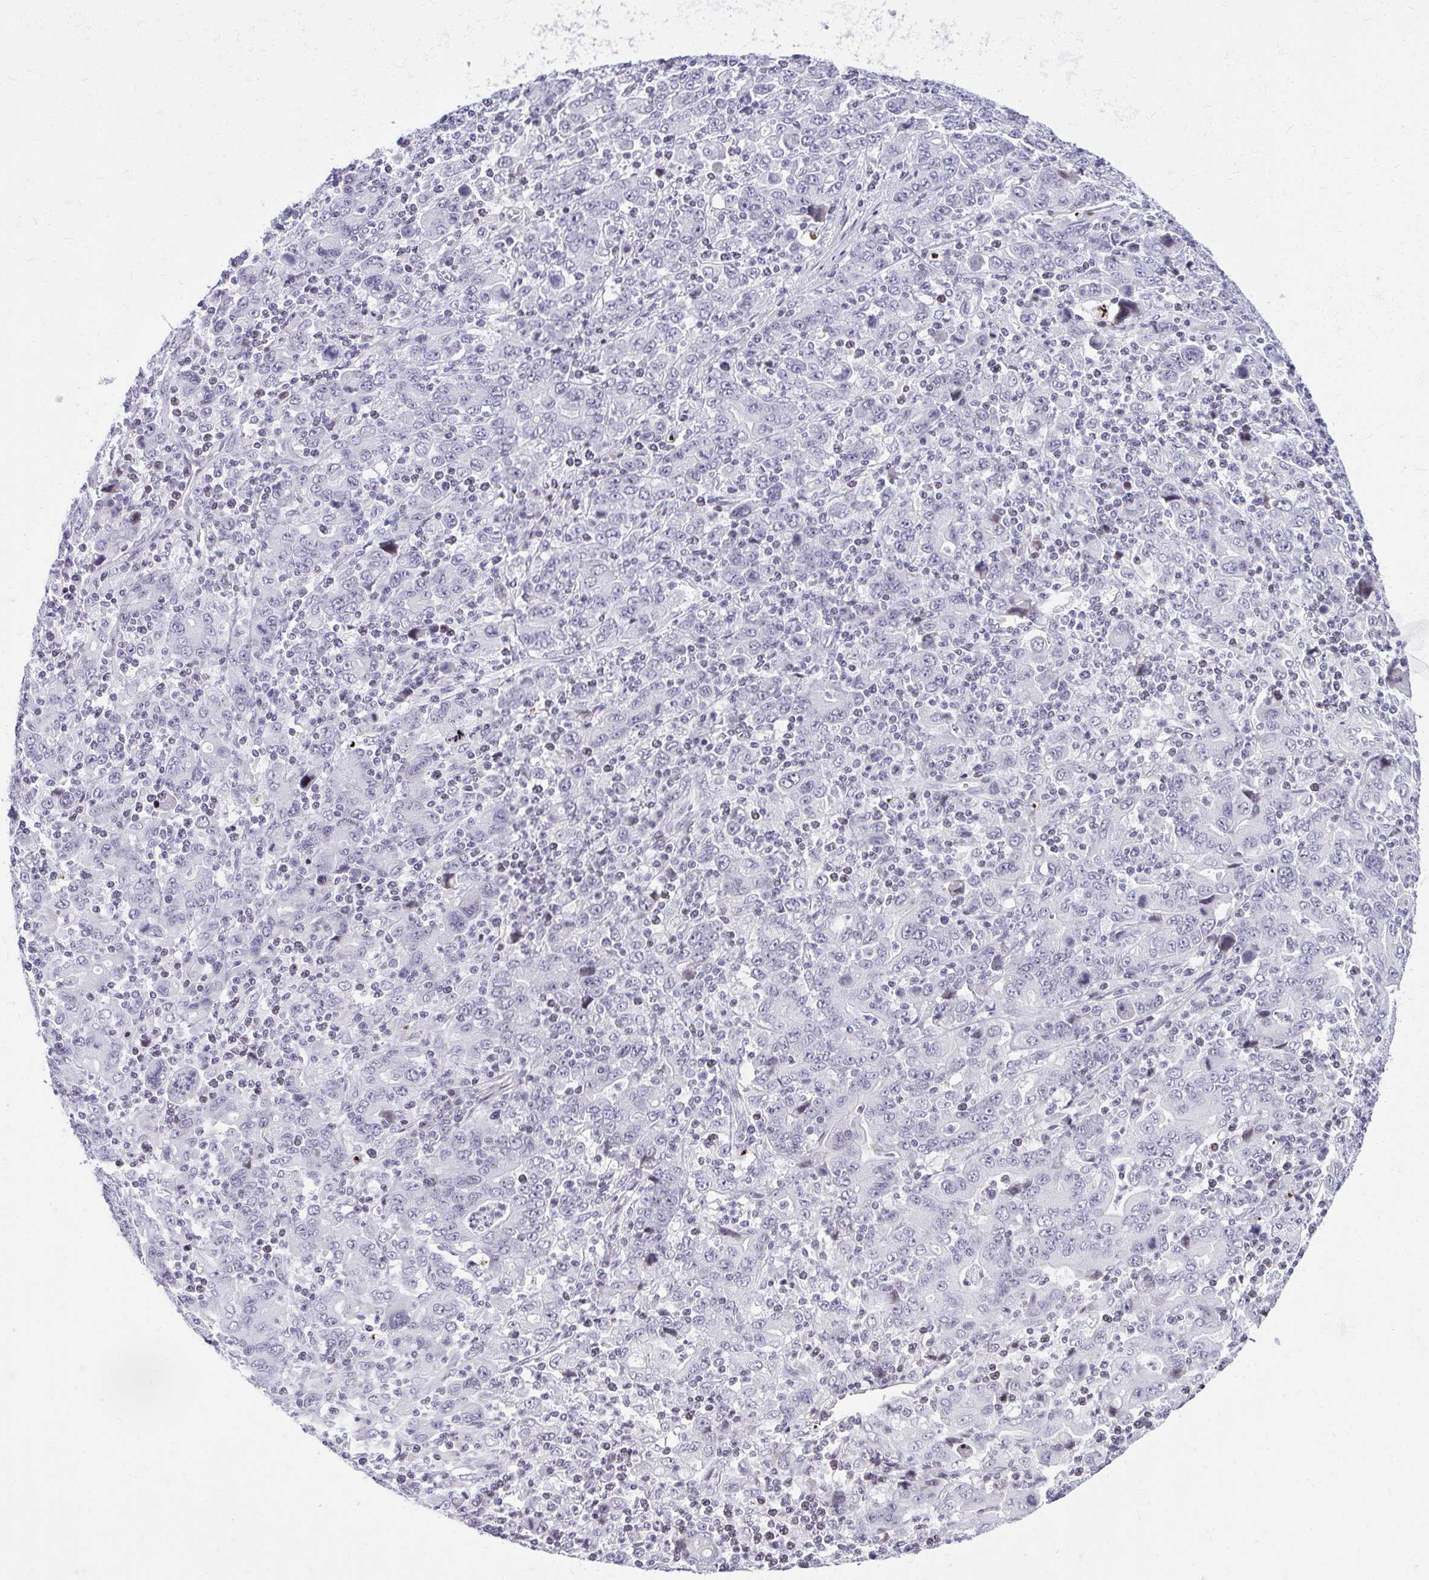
{"staining": {"intensity": "negative", "quantity": "none", "location": "none"}, "tissue": "stomach cancer", "cell_type": "Tumor cells", "image_type": "cancer", "snomed": [{"axis": "morphology", "description": "Adenocarcinoma, NOS"}, {"axis": "topography", "description": "Stomach, upper"}], "caption": "Human stomach cancer stained for a protein using immunohistochemistry (IHC) displays no expression in tumor cells.", "gene": "GABRA1", "patient": {"sex": "male", "age": 69}}